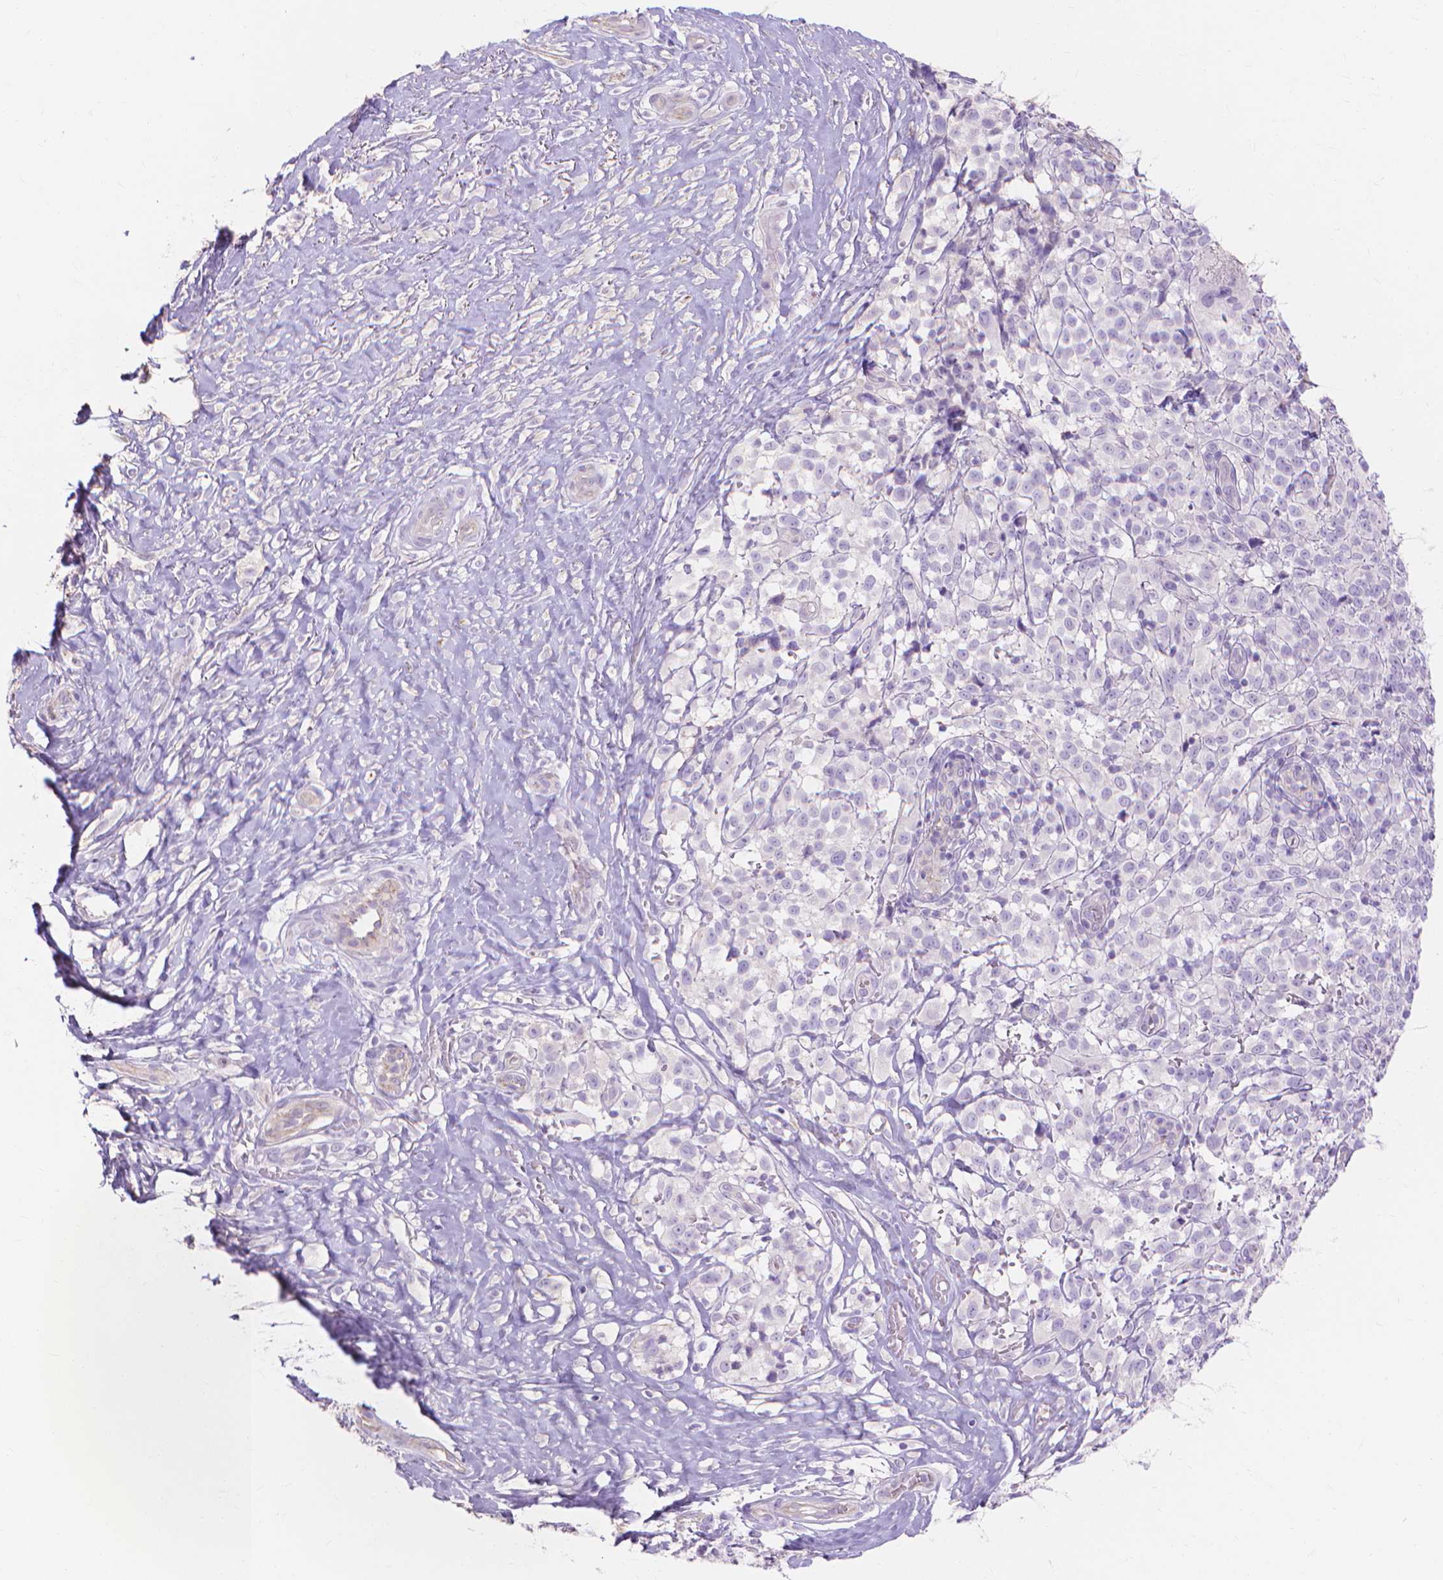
{"staining": {"intensity": "negative", "quantity": "none", "location": "none"}, "tissue": "melanoma", "cell_type": "Tumor cells", "image_type": "cancer", "snomed": [{"axis": "morphology", "description": "Malignant melanoma, NOS"}, {"axis": "topography", "description": "Skin"}], "caption": "DAB immunohistochemical staining of melanoma demonstrates no significant expression in tumor cells.", "gene": "MBLAC1", "patient": {"sex": "male", "age": 85}}